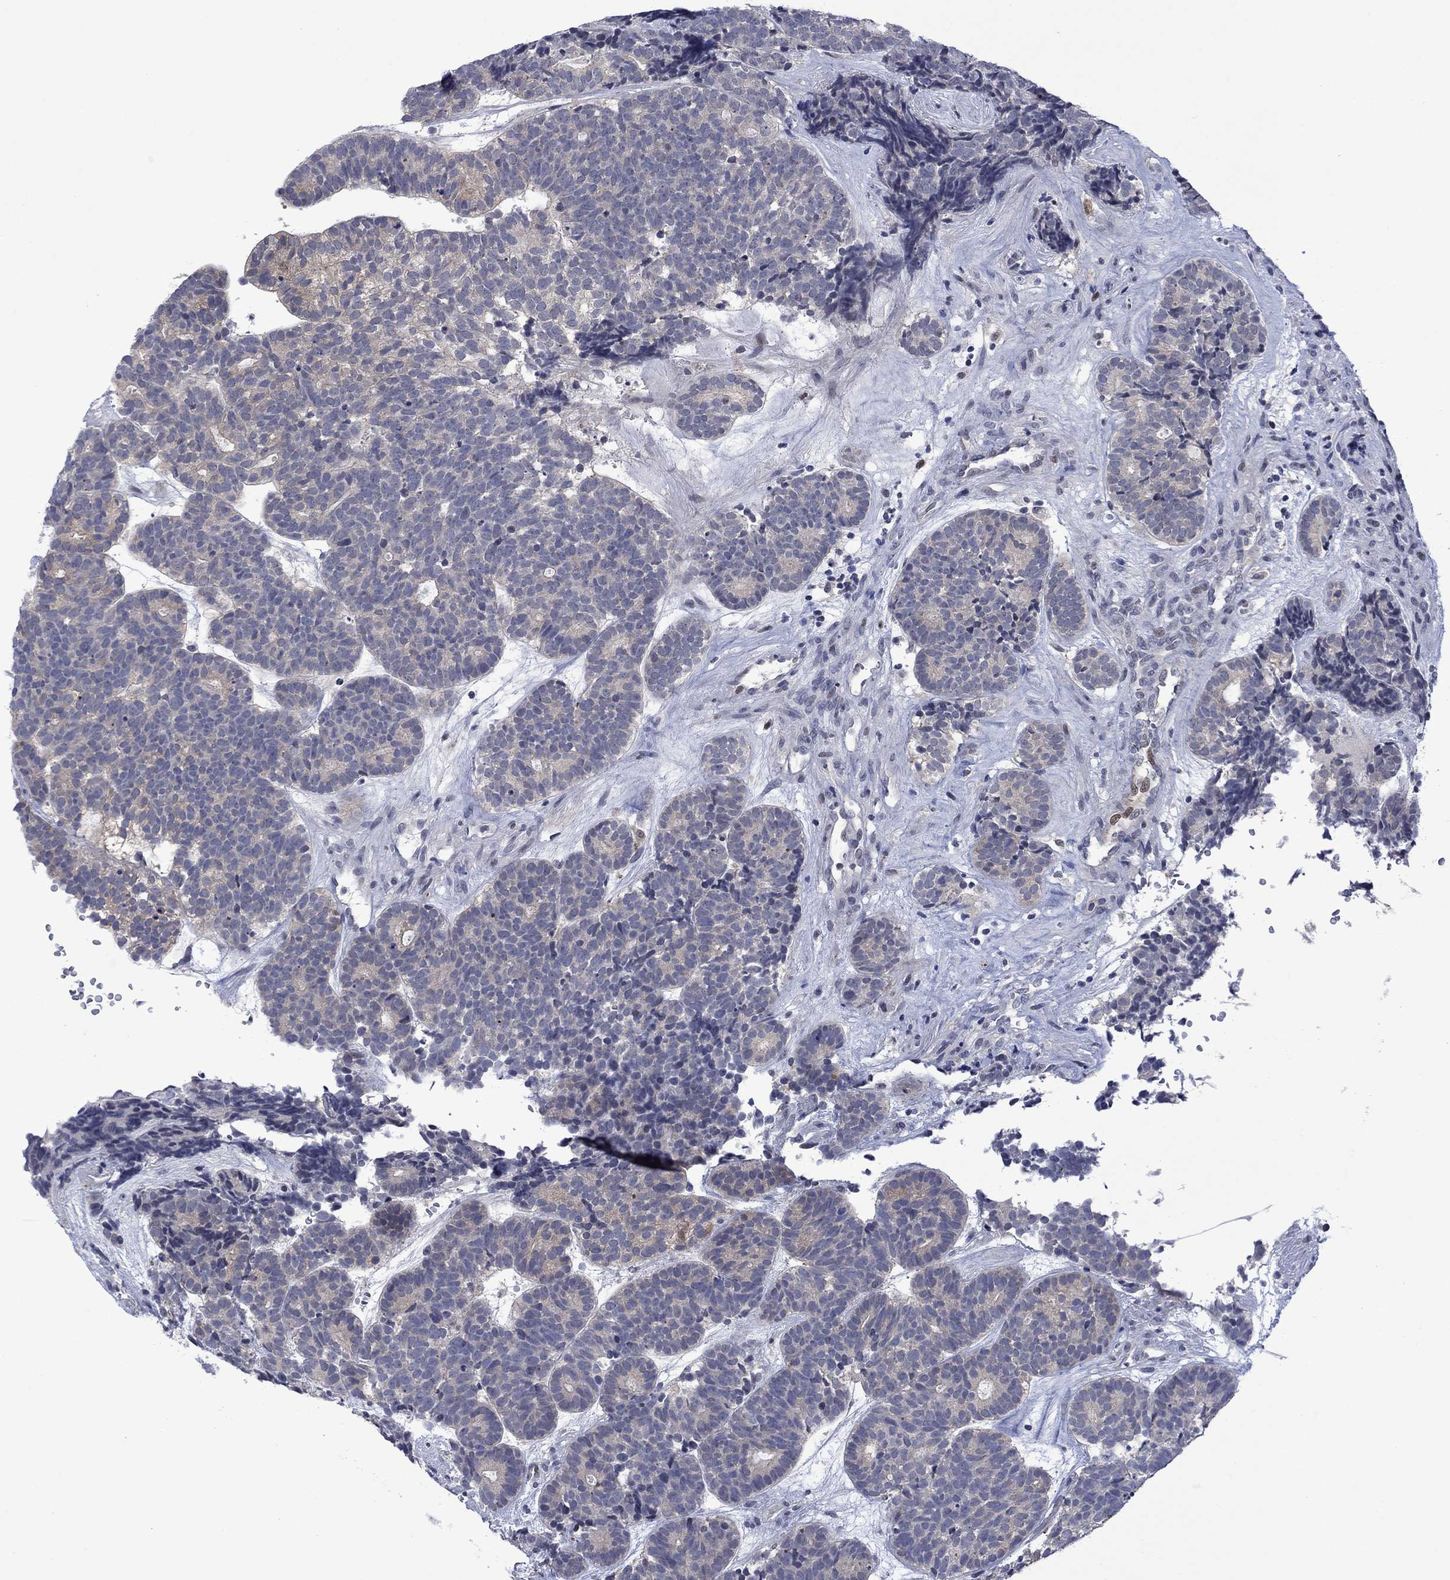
{"staining": {"intensity": "negative", "quantity": "none", "location": "none"}, "tissue": "head and neck cancer", "cell_type": "Tumor cells", "image_type": "cancer", "snomed": [{"axis": "morphology", "description": "Adenocarcinoma, NOS"}, {"axis": "topography", "description": "Head-Neck"}], "caption": "The image demonstrates no significant staining in tumor cells of adenocarcinoma (head and neck). (DAB (3,3'-diaminobenzidine) immunohistochemistry (IHC), high magnification).", "gene": "AGL", "patient": {"sex": "female", "age": 81}}